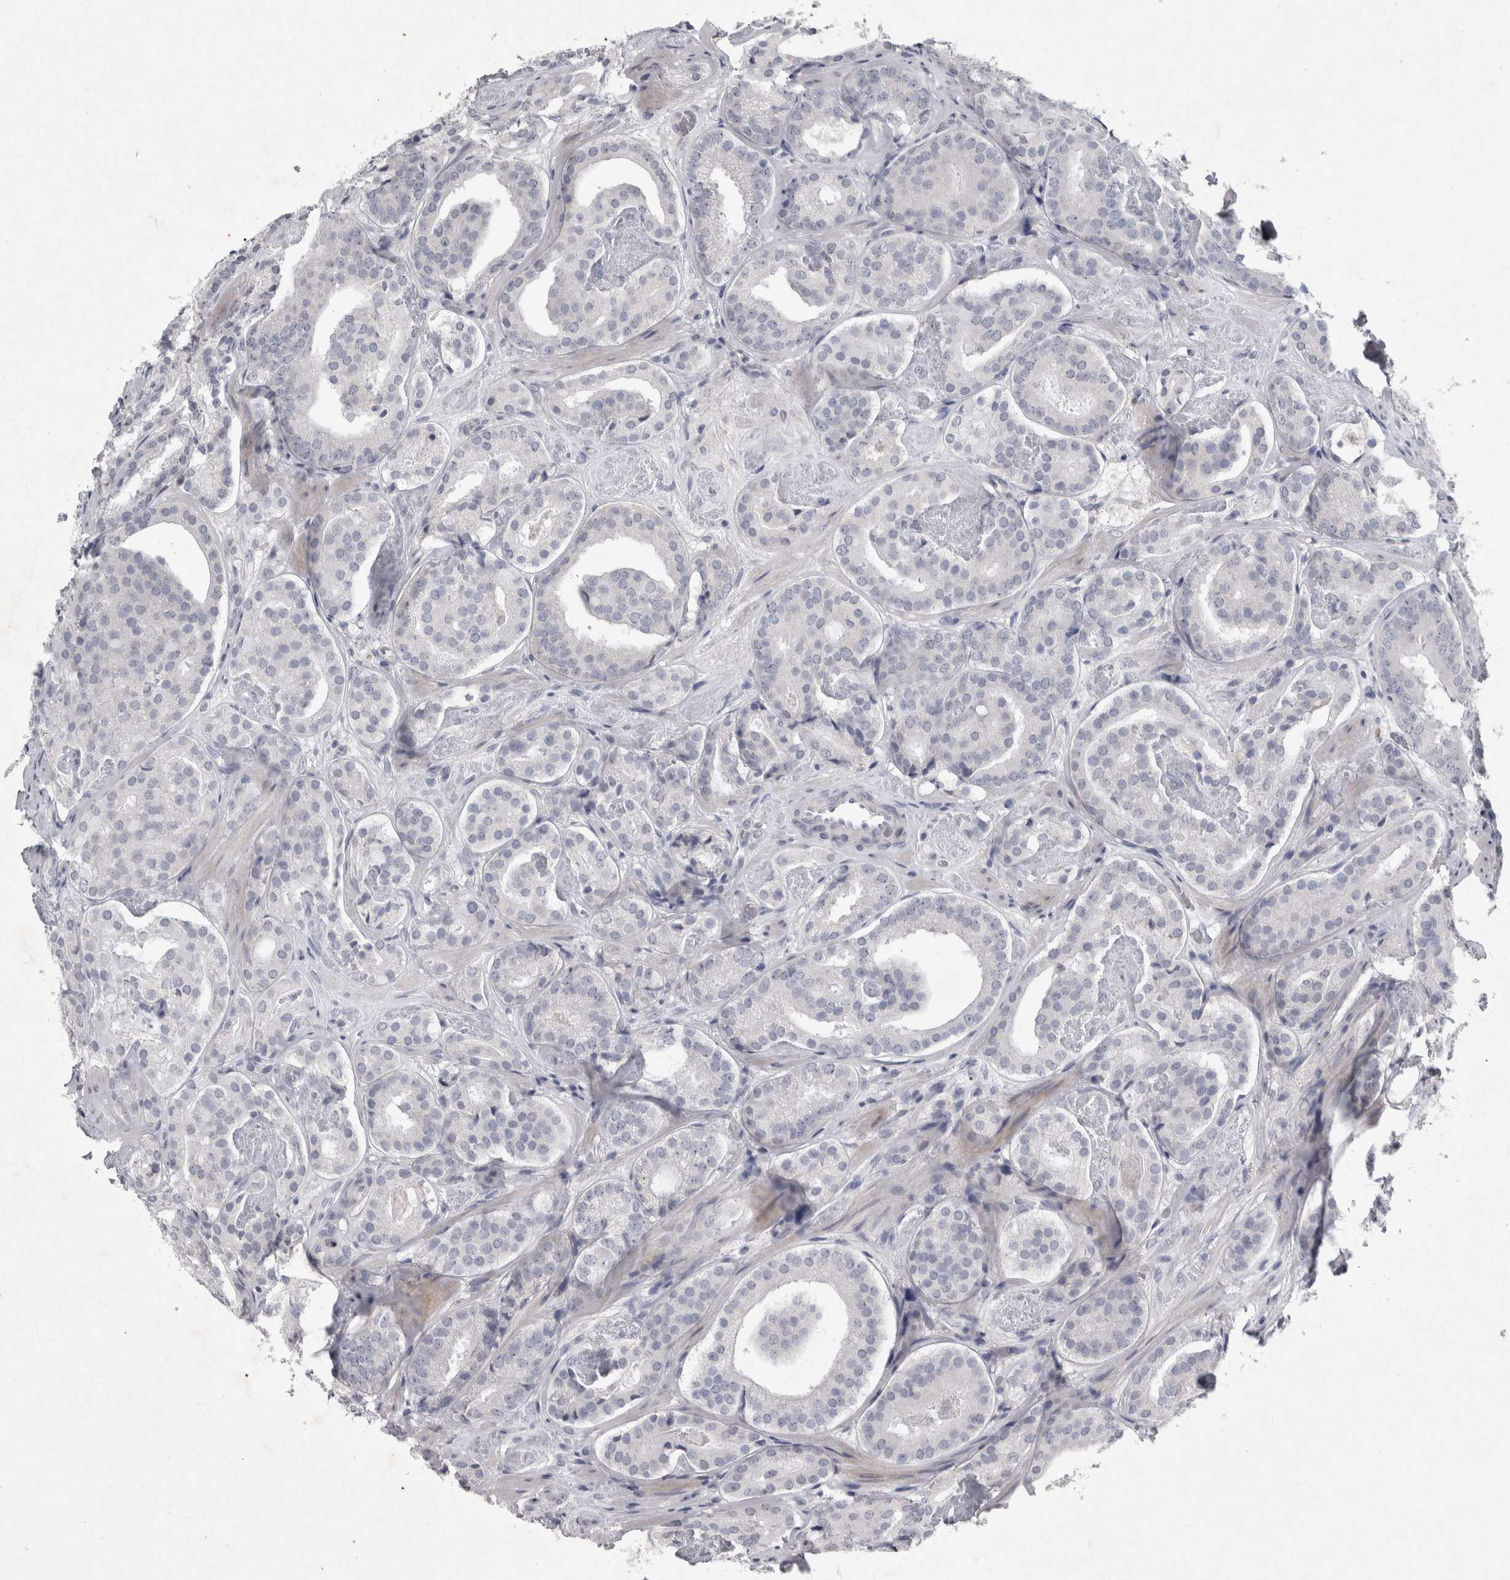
{"staining": {"intensity": "negative", "quantity": "none", "location": "none"}, "tissue": "prostate cancer", "cell_type": "Tumor cells", "image_type": "cancer", "snomed": [{"axis": "morphology", "description": "Adenocarcinoma, Low grade"}, {"axis": "topography", "description": "Prostate"}], "caption": "Protein analysis of prostate low-grade adenocarcinoma demonstrates no significant staining in tumor cells.", "gene": "PDX1", "patient": {"sex": "male", "age": 69}}